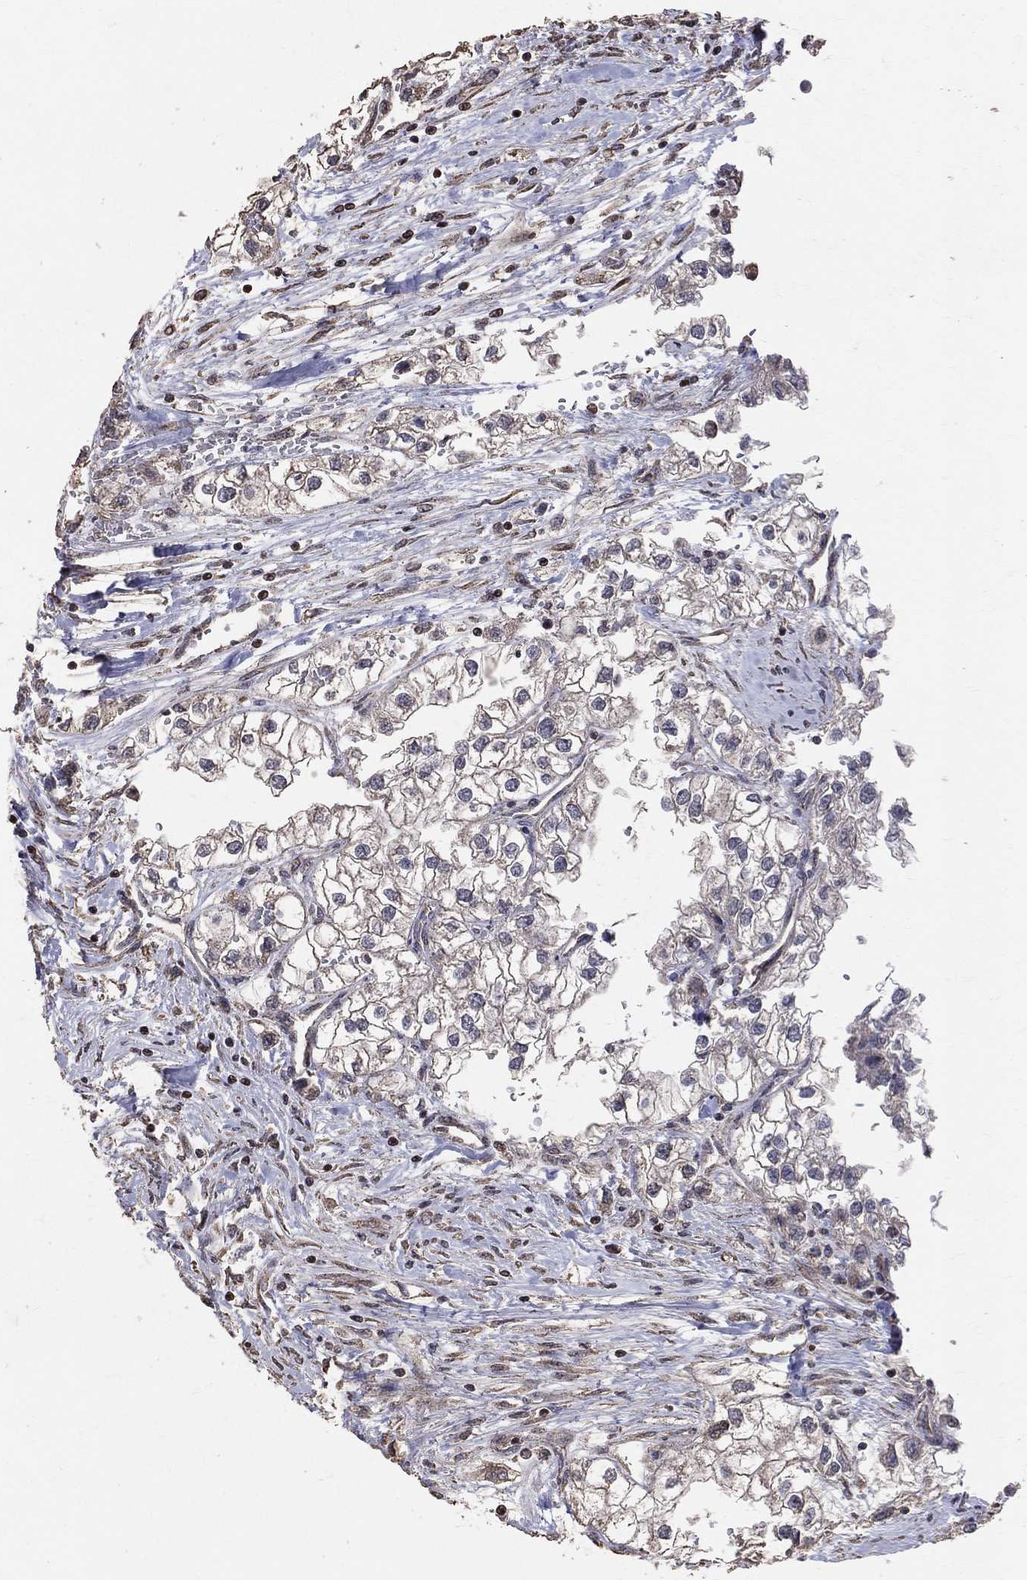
{"staining": {"intensity": "negative", "quantity": "none", "location": "none"}, "tissue": "renal cancer", "cell_type": "Tumor cells", "image_type": "cancer", "snomed": [{"axis": "morphology", "description": "Adenocarcinoma, NOS"}, {"axis": "topography", "description": "Kidney"}], "caption": "The image exhibits no significant expression in tumor cells of adenocarcinoma (renal). (DAB (3,3'-diaminobenzidine) immunohistochemistry (IHC), high magnification).", "gene": "LY6K", "patient": {"sex": "male", "age": 59}}